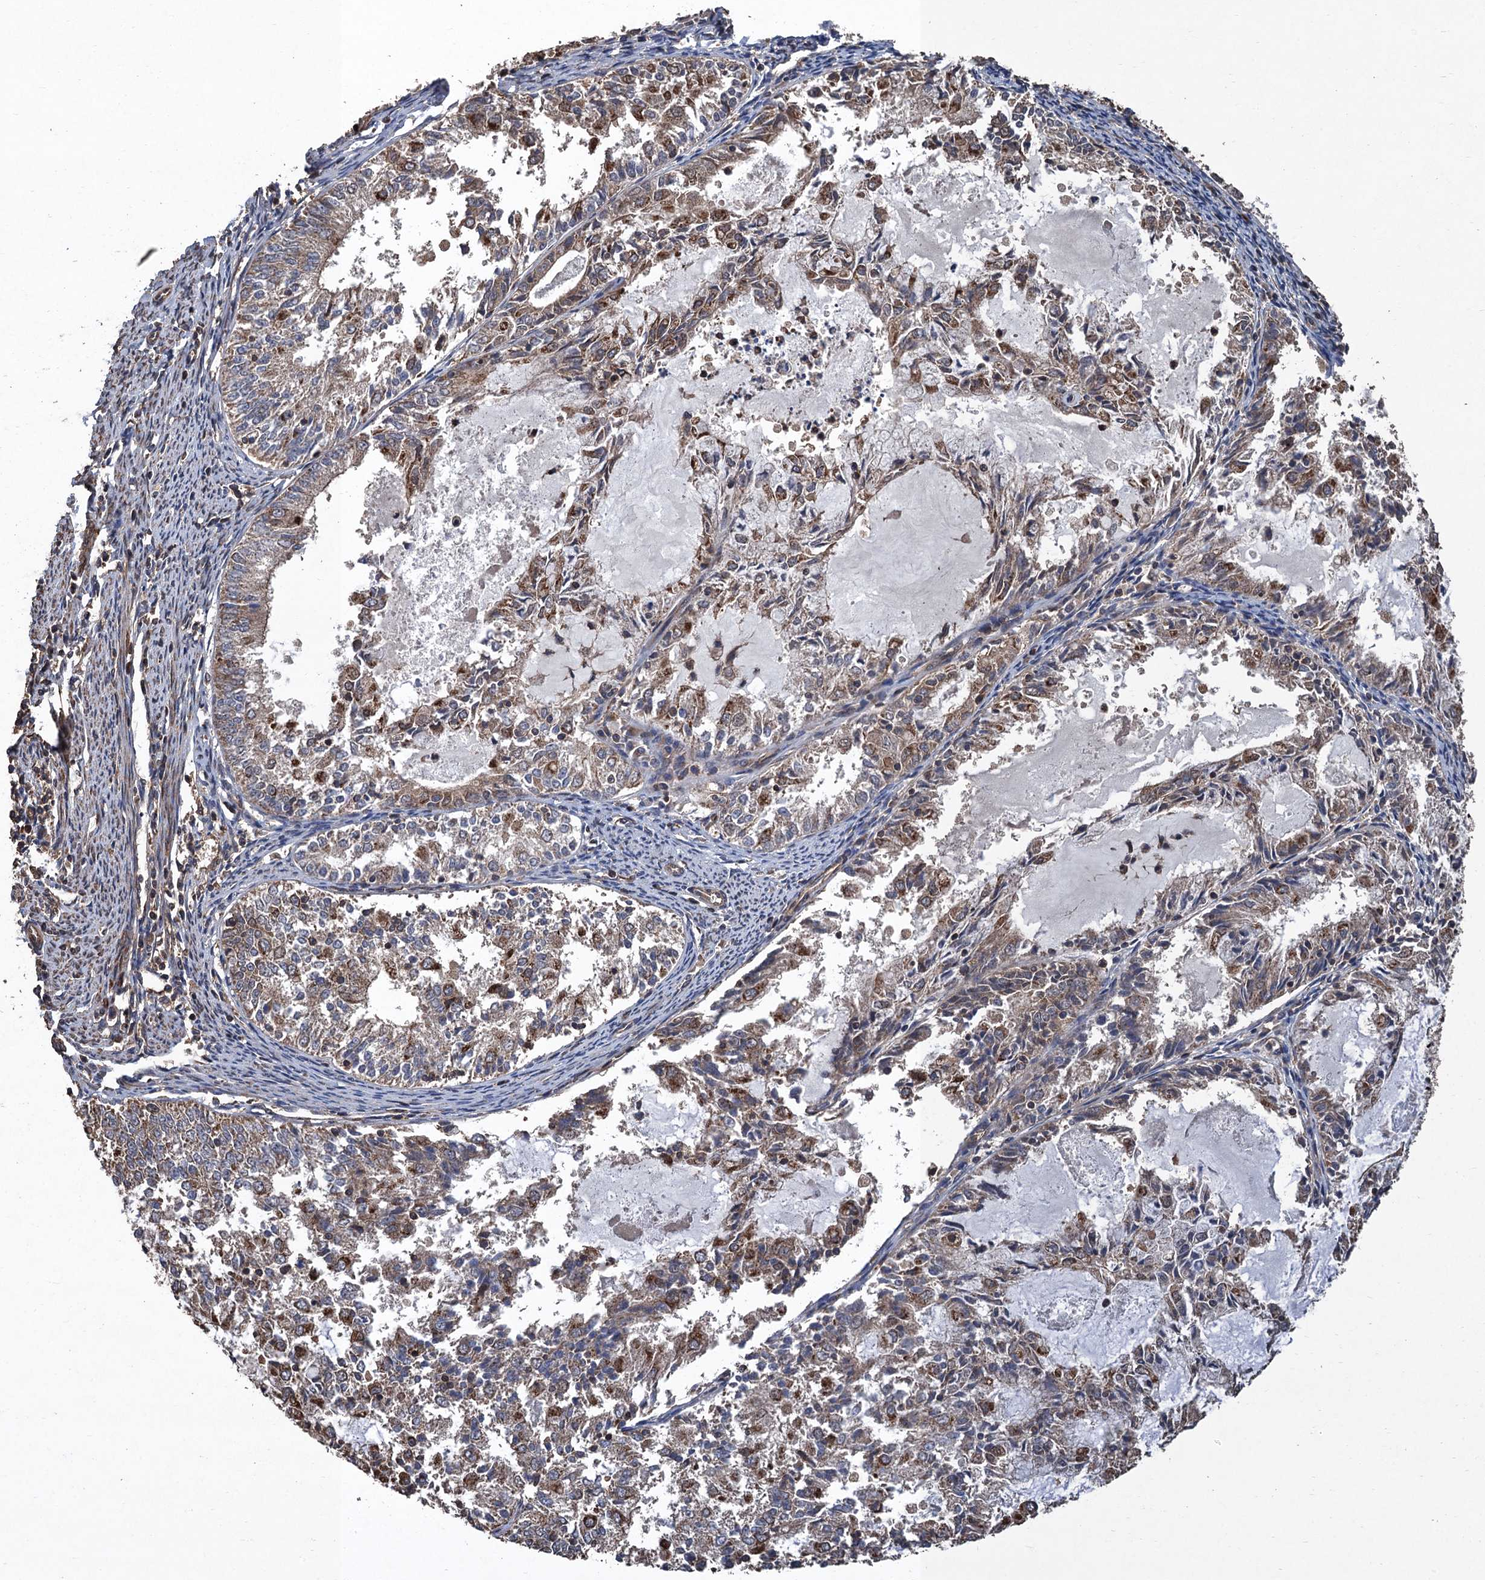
{"staining": {"intensity": "moderate", "quantity": "25%-75%", "location": "cytoplasmic/membranous"}, "tissue": "endometrial cancer", "cell_type": "Tumor cells", "image_type": "cancer", "snomed": [{"axis": "morphology", "description": "Adenocarcinoma, NOS"}, {"axis": "topography", "description": "Endometrium"}], "caption": "Immunohistochemistry histopathology image of human adenocarcinoma (endometrial) stained for a protein (brown), which shows medium levels of moderate cytoplasmic/membranous staining in about 25%-75% of tumor cells.", "gene": "PPP4R1", "patient": {"sex": "female", "age": 57}}